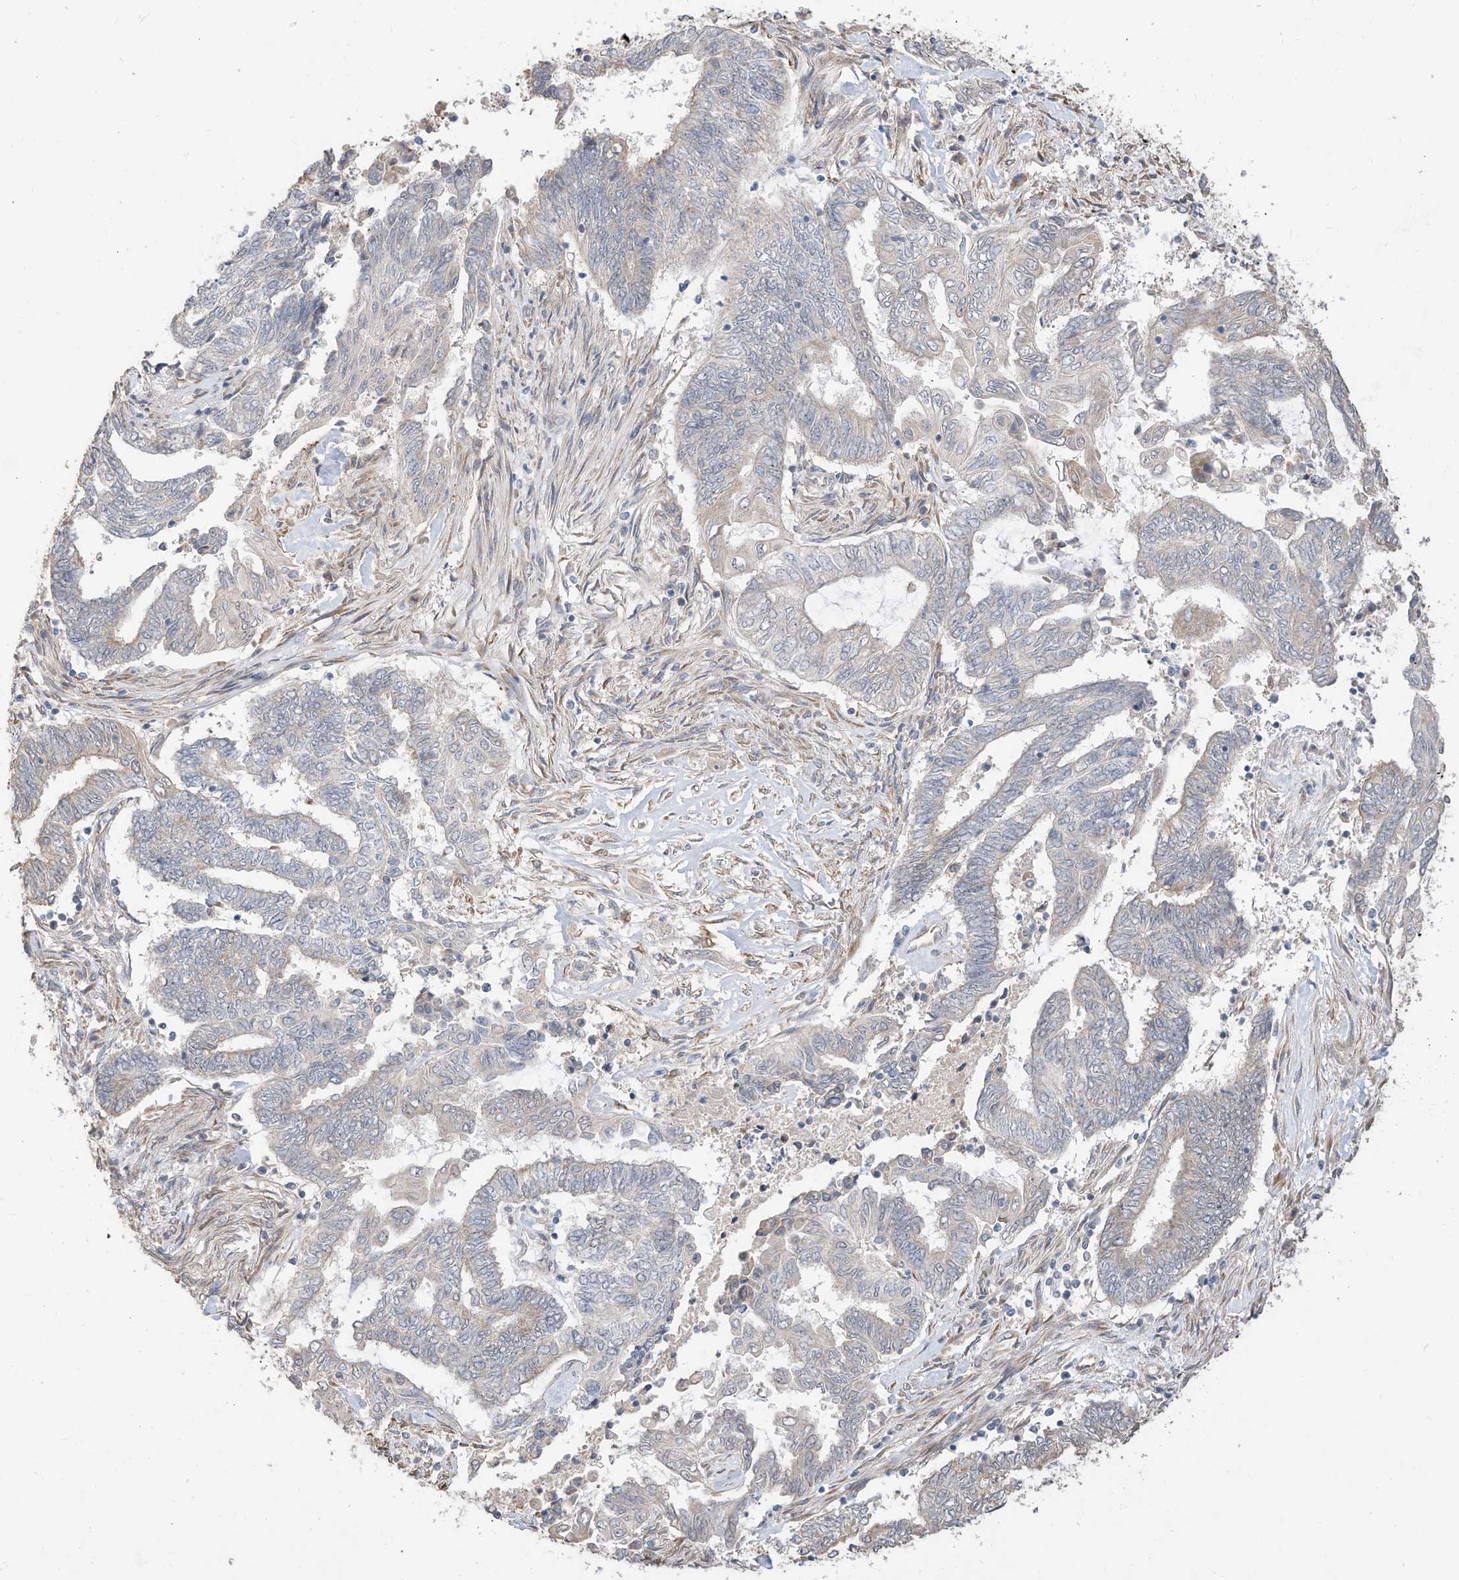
{"staining": {"intensity": "negative", "quantity": "none", "location": "none"}, "tissue": "endometrial cancer", "cell_type": "Tumor cells", "image_type": "cancer", "snomed": [{"axis": "morphology", "description": "Adenocarcinoma, NOS"}, {"axis": "topography", "description": "Uterus"}, {"axis": "topography", "description": "Endometrium"}], "caption": "Immunohistochemistry of endometrial adenocarcinoma displays no positivity in tumor cells.", "gene": "CAGE1", "patient": {"sex": "female", "age": 70}}